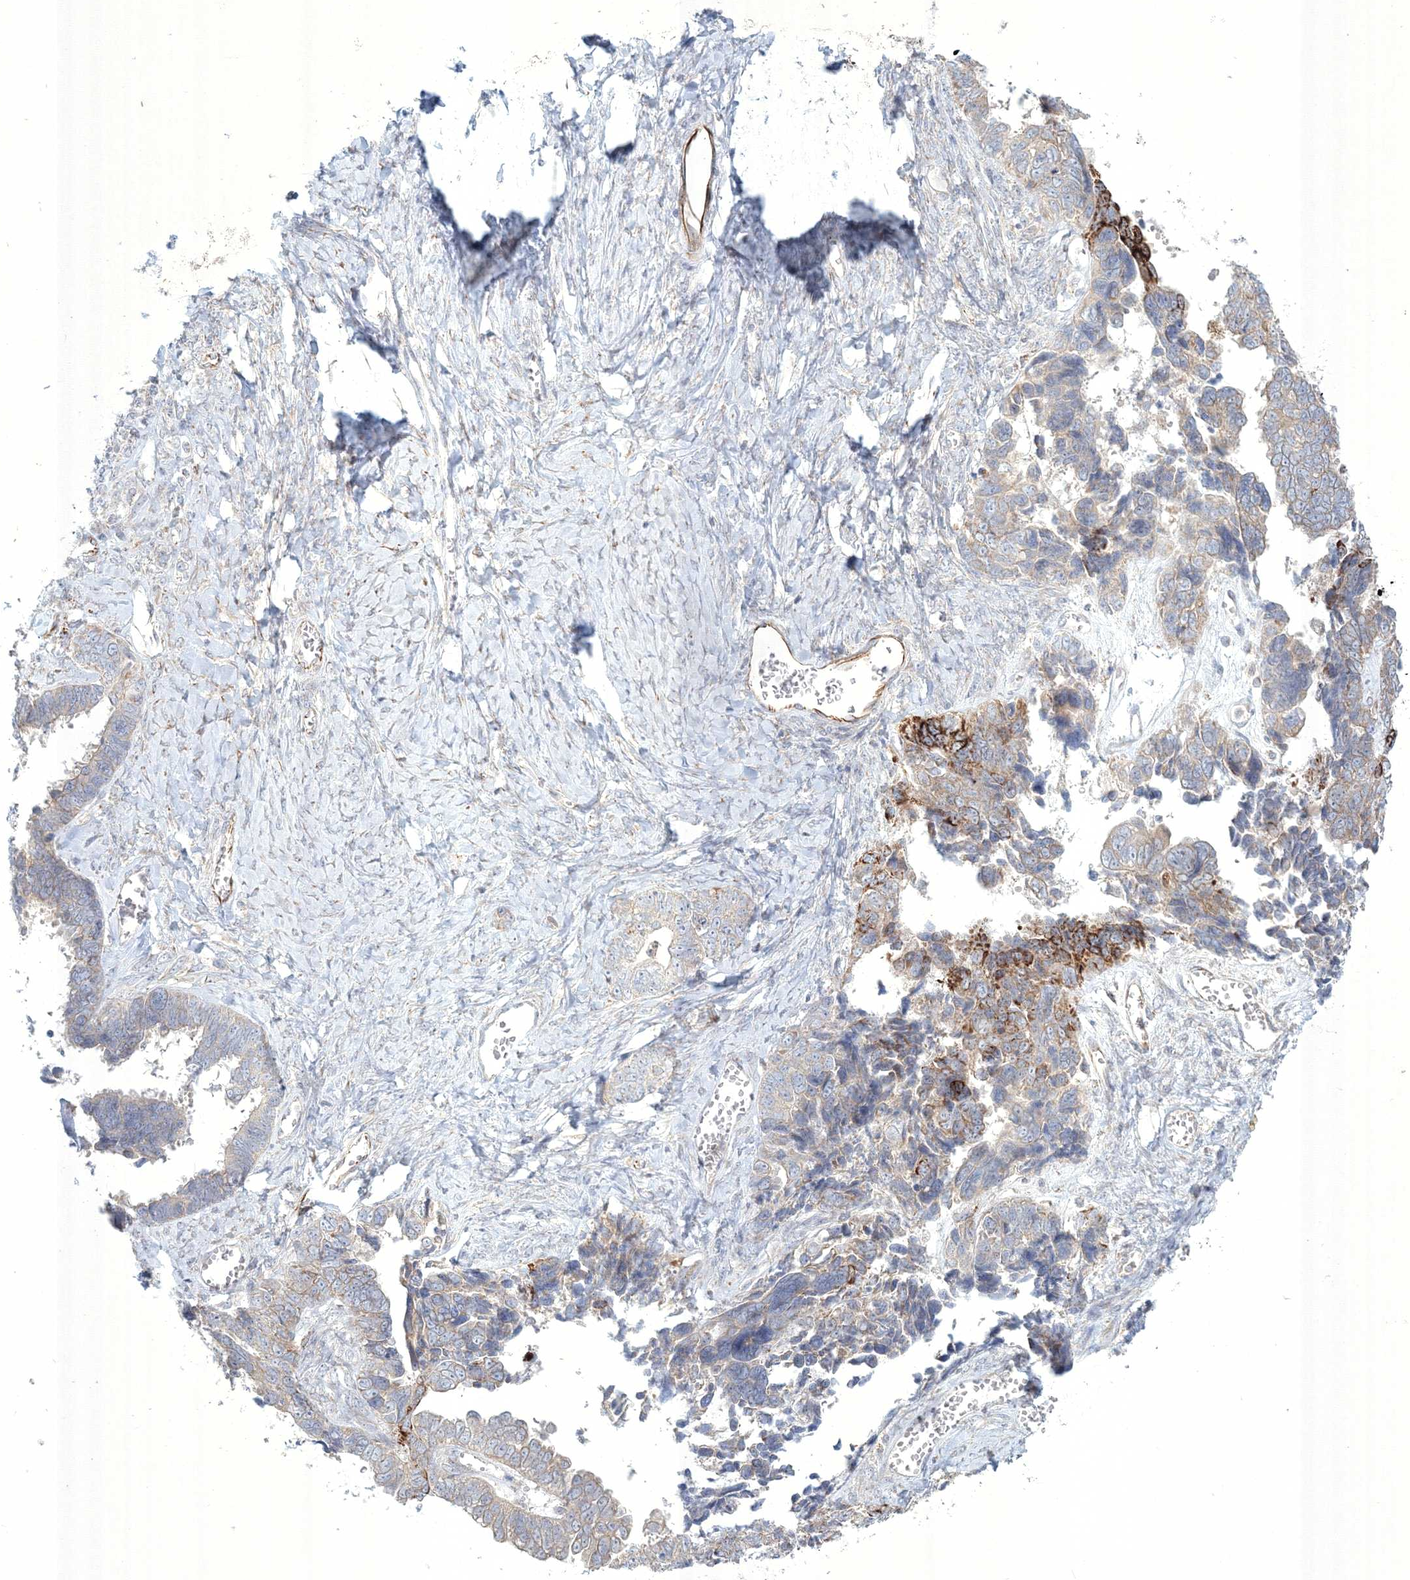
{"staining": {"intensity": "strong", "quantity": "<25%", "location": "cytoplasmic/membranous"}, "tissue": "ovarian cancer", "cell_type": "Tumor cells", "image_type": "cancer", "snomed": [{"axis": "morphology", "description": "Cystadenocarcinoma, serous, NOS"}, {"axis": "topography", "description": "Ovary"}], "caption": "Ovarian cancer (serous cystadenocarcinoma) tissue exhibits strong cytoplasmic/membranous expression in about <25% of tumor cells, visualized by immunohistochemistry.", "gene": "WDR49", "patient": {"sex": "female", "age": 79}}